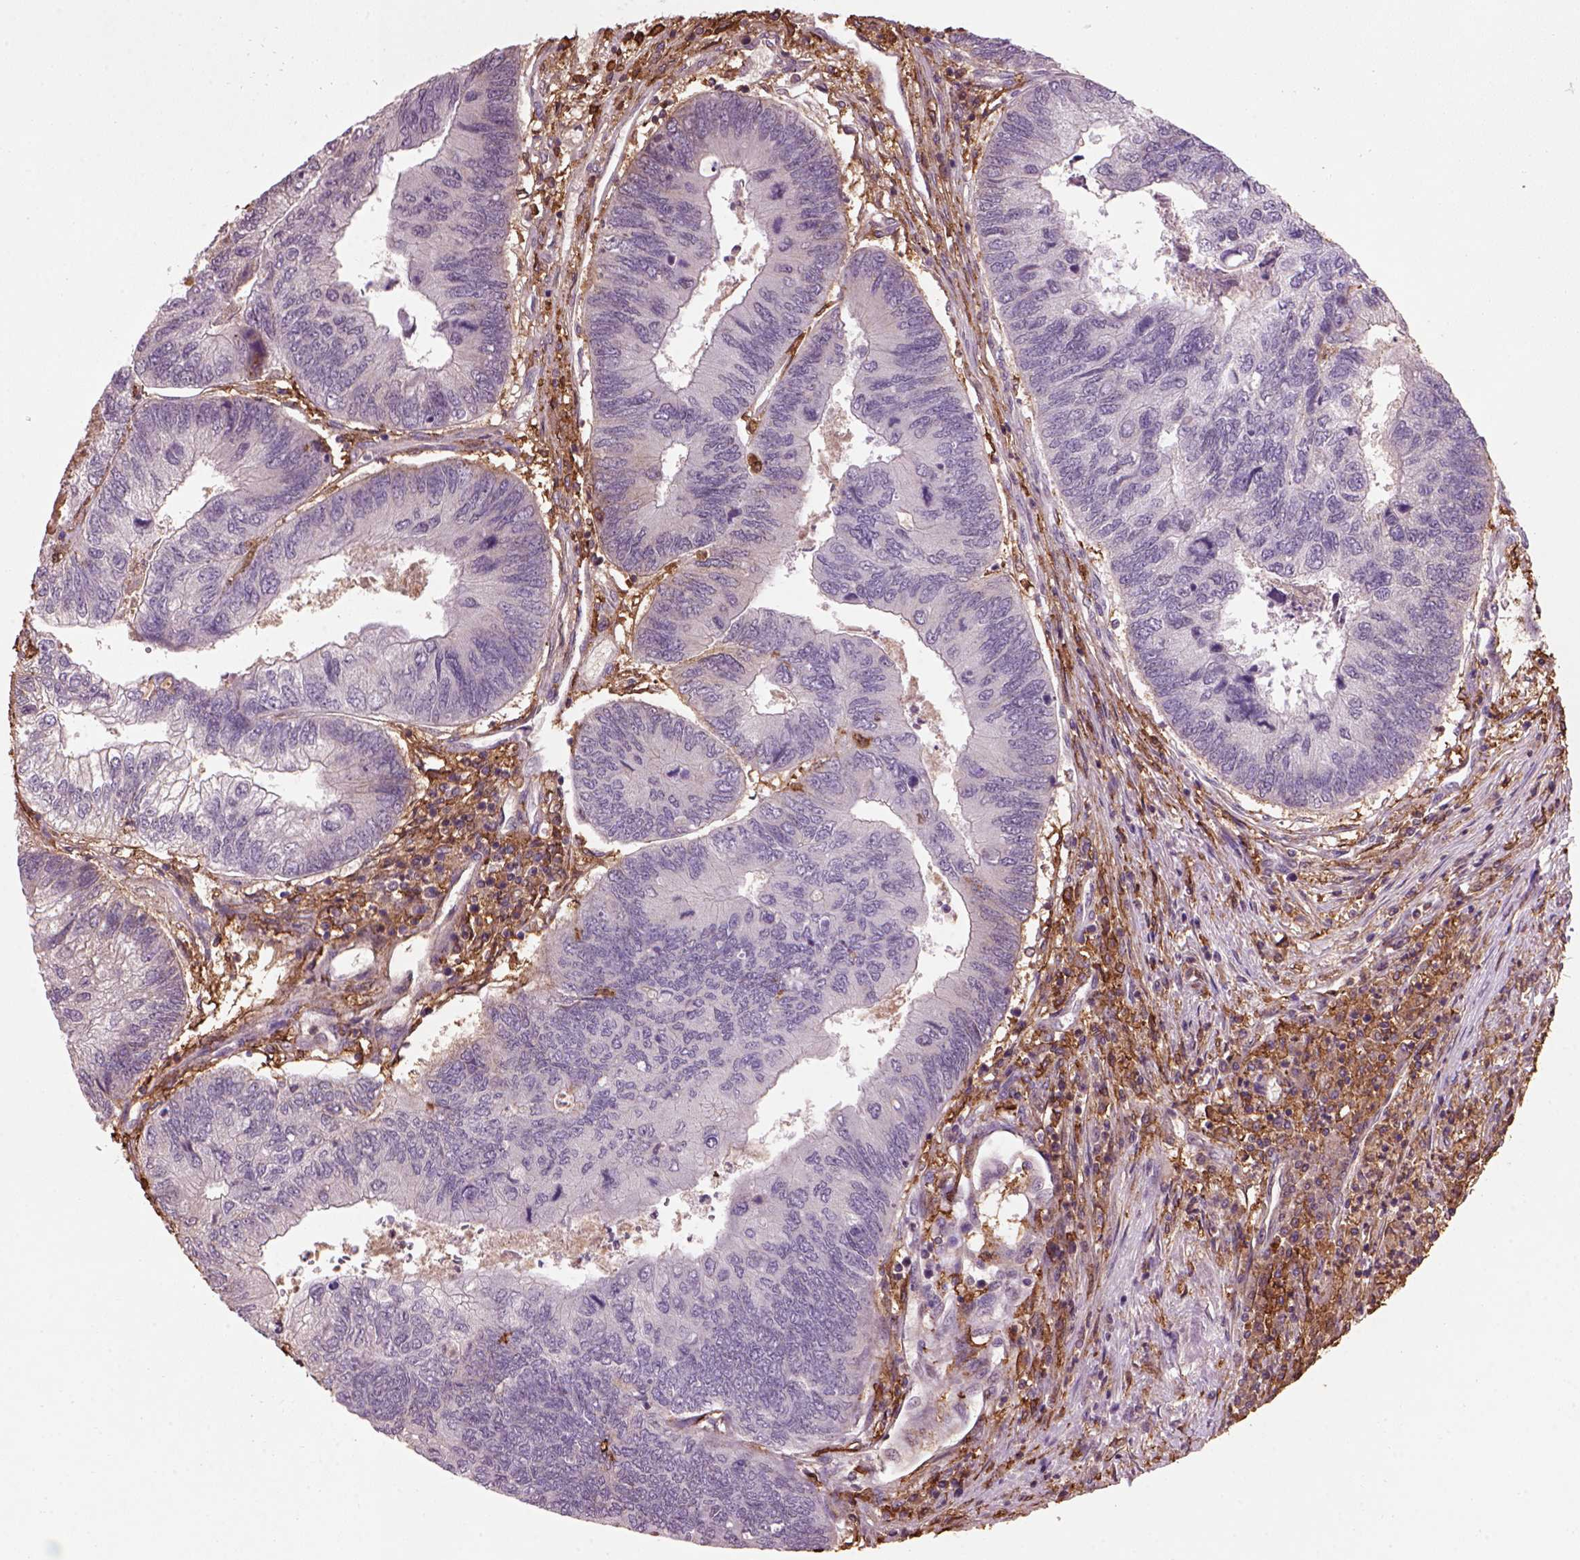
{"staining": {"intensity": "negative", "quantity": "none", "location": "none"}, "tissue": "colorectal cancer", "cell_type": "Tumor cells", "image_type": "cancer", "snomed": [{"axis": "morphology", "description": "Adenocarcinoma, NOS"}, {"axis": "topography", "description": "Colon"}], "caption": "Colorectal adenocarcinoma stained for a protein using immunohistochemistry (IHC) reveals no staining tumor cells.", "gene": "CD14", "patient": {"sex": "female", "age": 67}}